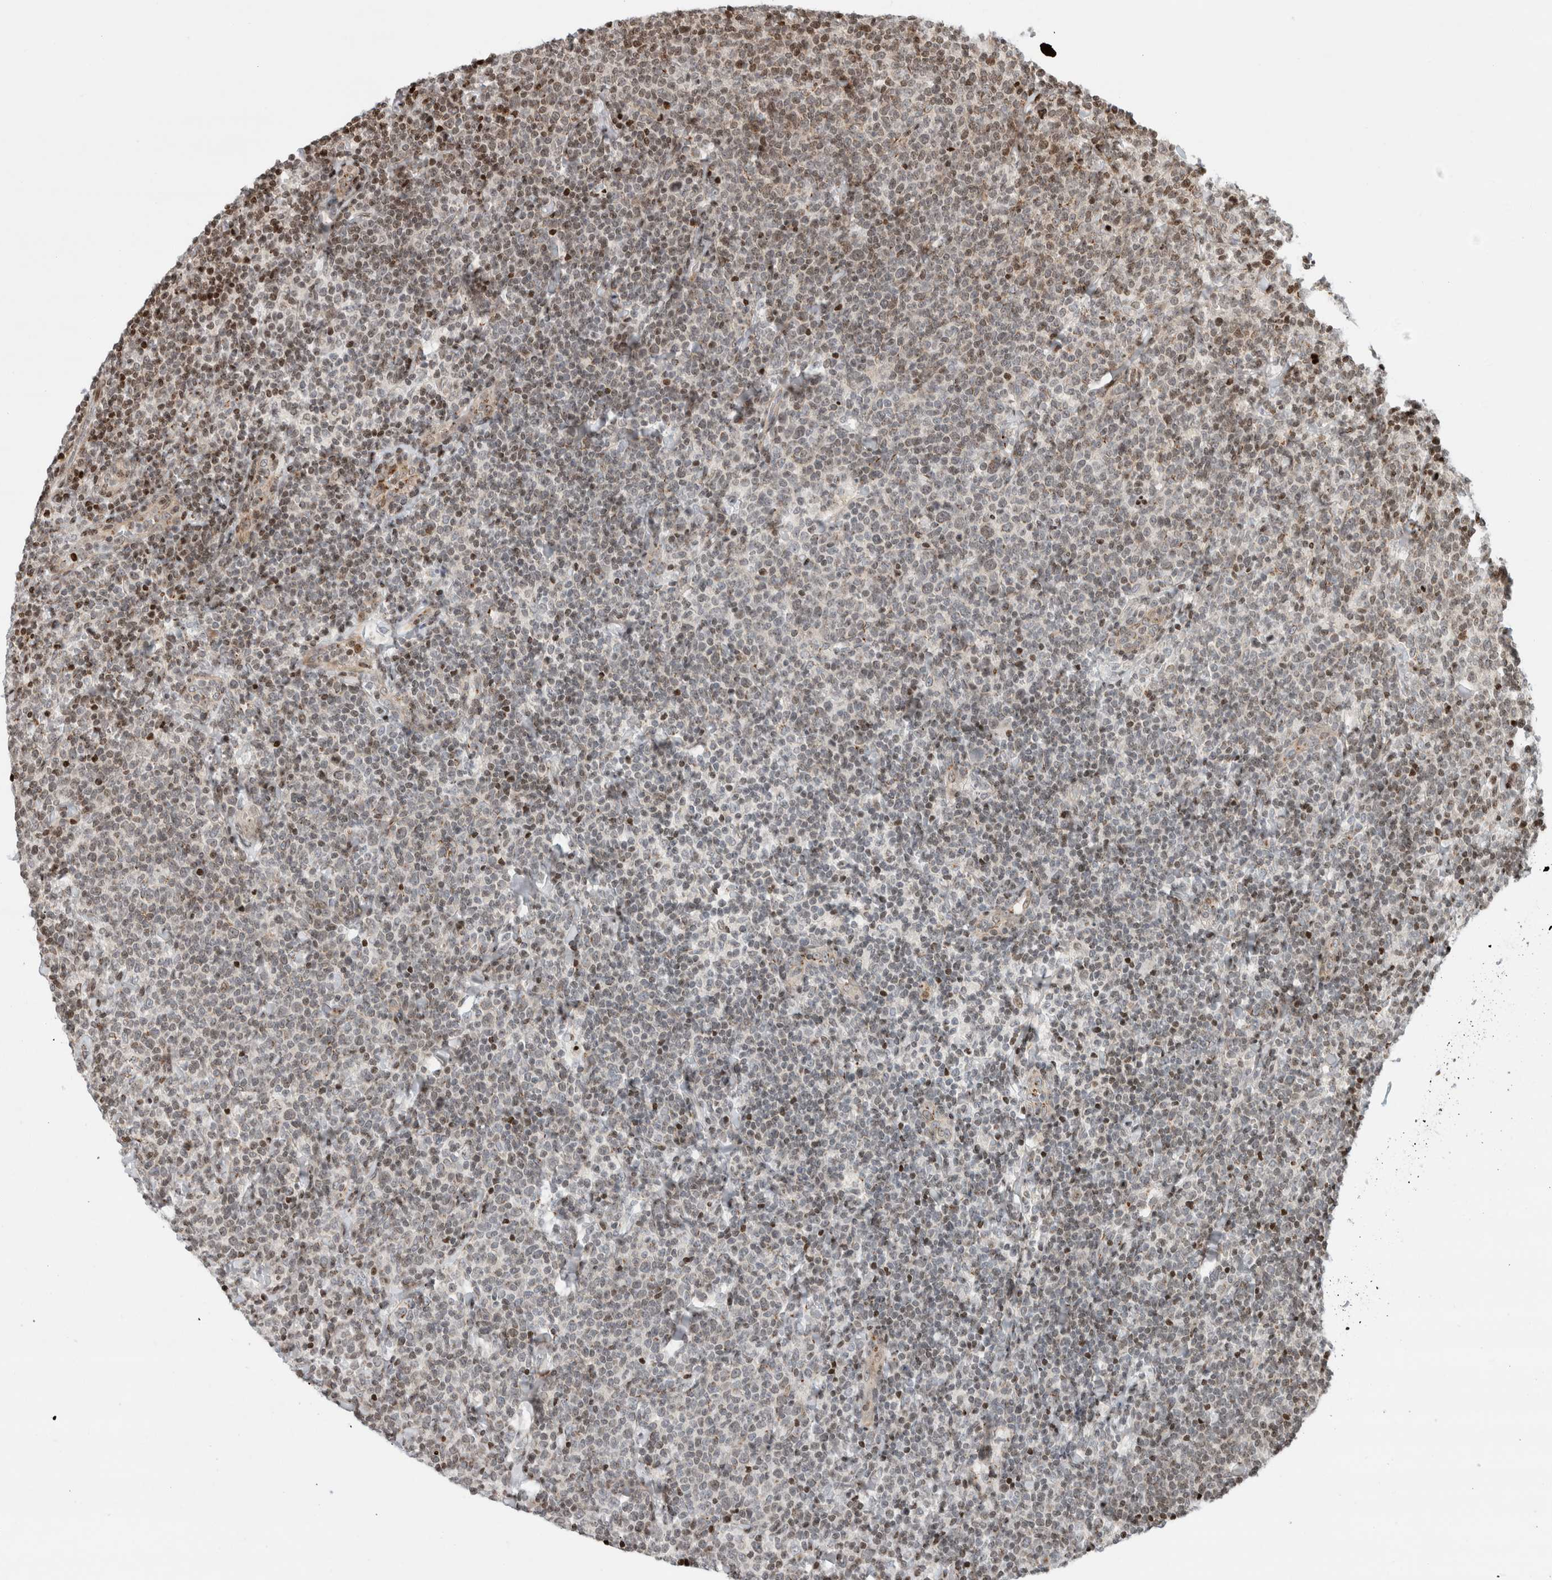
{"staining": {"intensity": "weak", "quantity": "25%-75%", "location": "nuclear"}, "tissue": "lymphoma", "cell_type": "Tumor cells", "image_type": "cancer", "snomed": [{"axis": "morphology", "description": "Malignant lymphoma, non-Hodgkin's type, High grade"}, {"axis": "topography", "description": "Lymph node"}], "caption": "This image displays IHC staining of human high-grade malignant lymphoma, non-Hodgkin's type, with low weak nuclear positivity in about 25%-75% of tumor cells.", "gene": "GINS4", "patient": {"sex": "male", "age": 61}}